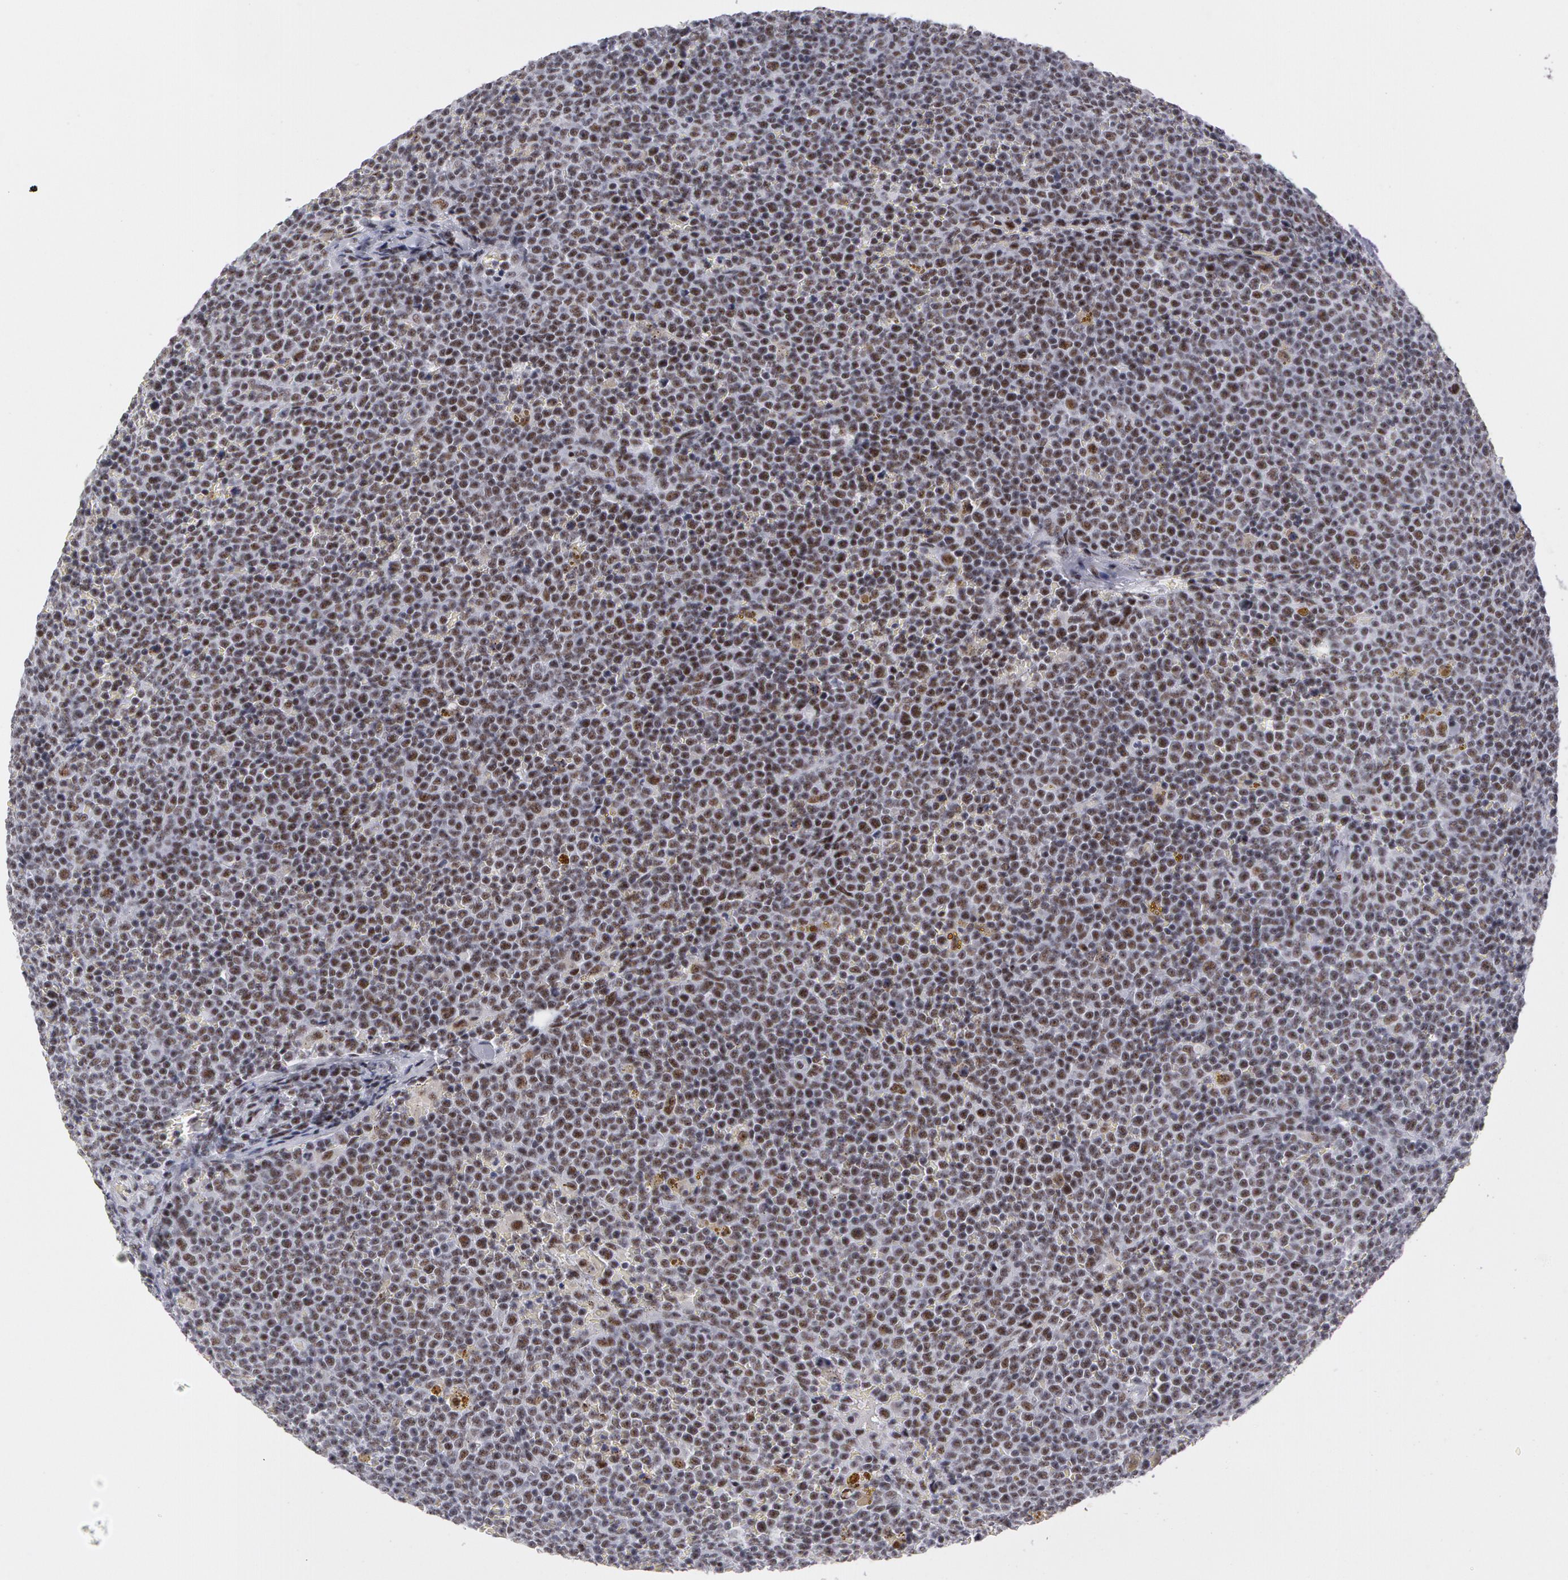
{"staining": {"intensity": "weak", "quantity": "25%-75%", "location": "nuclear"}, "tissue": "lymphoma", "cell_type": "Tumor cells", "image_type": "cancer", "snomed": [{"axis": "morphology", "description": "Malignant lymphoma, non-Hodgkin's type, Low grade"}, {"axis": "topography", "description": "Lymph node"}], "caption": "This micrograph displays lymphoma stained with immunohistochemistry (IHC) to label a protein in brown. The nuclear of tumor cells show weak positivity for the protein. Nuclei are counter-stained blue.", "gene": "PNN", "patient": {"sex": "male", "age": 50}}